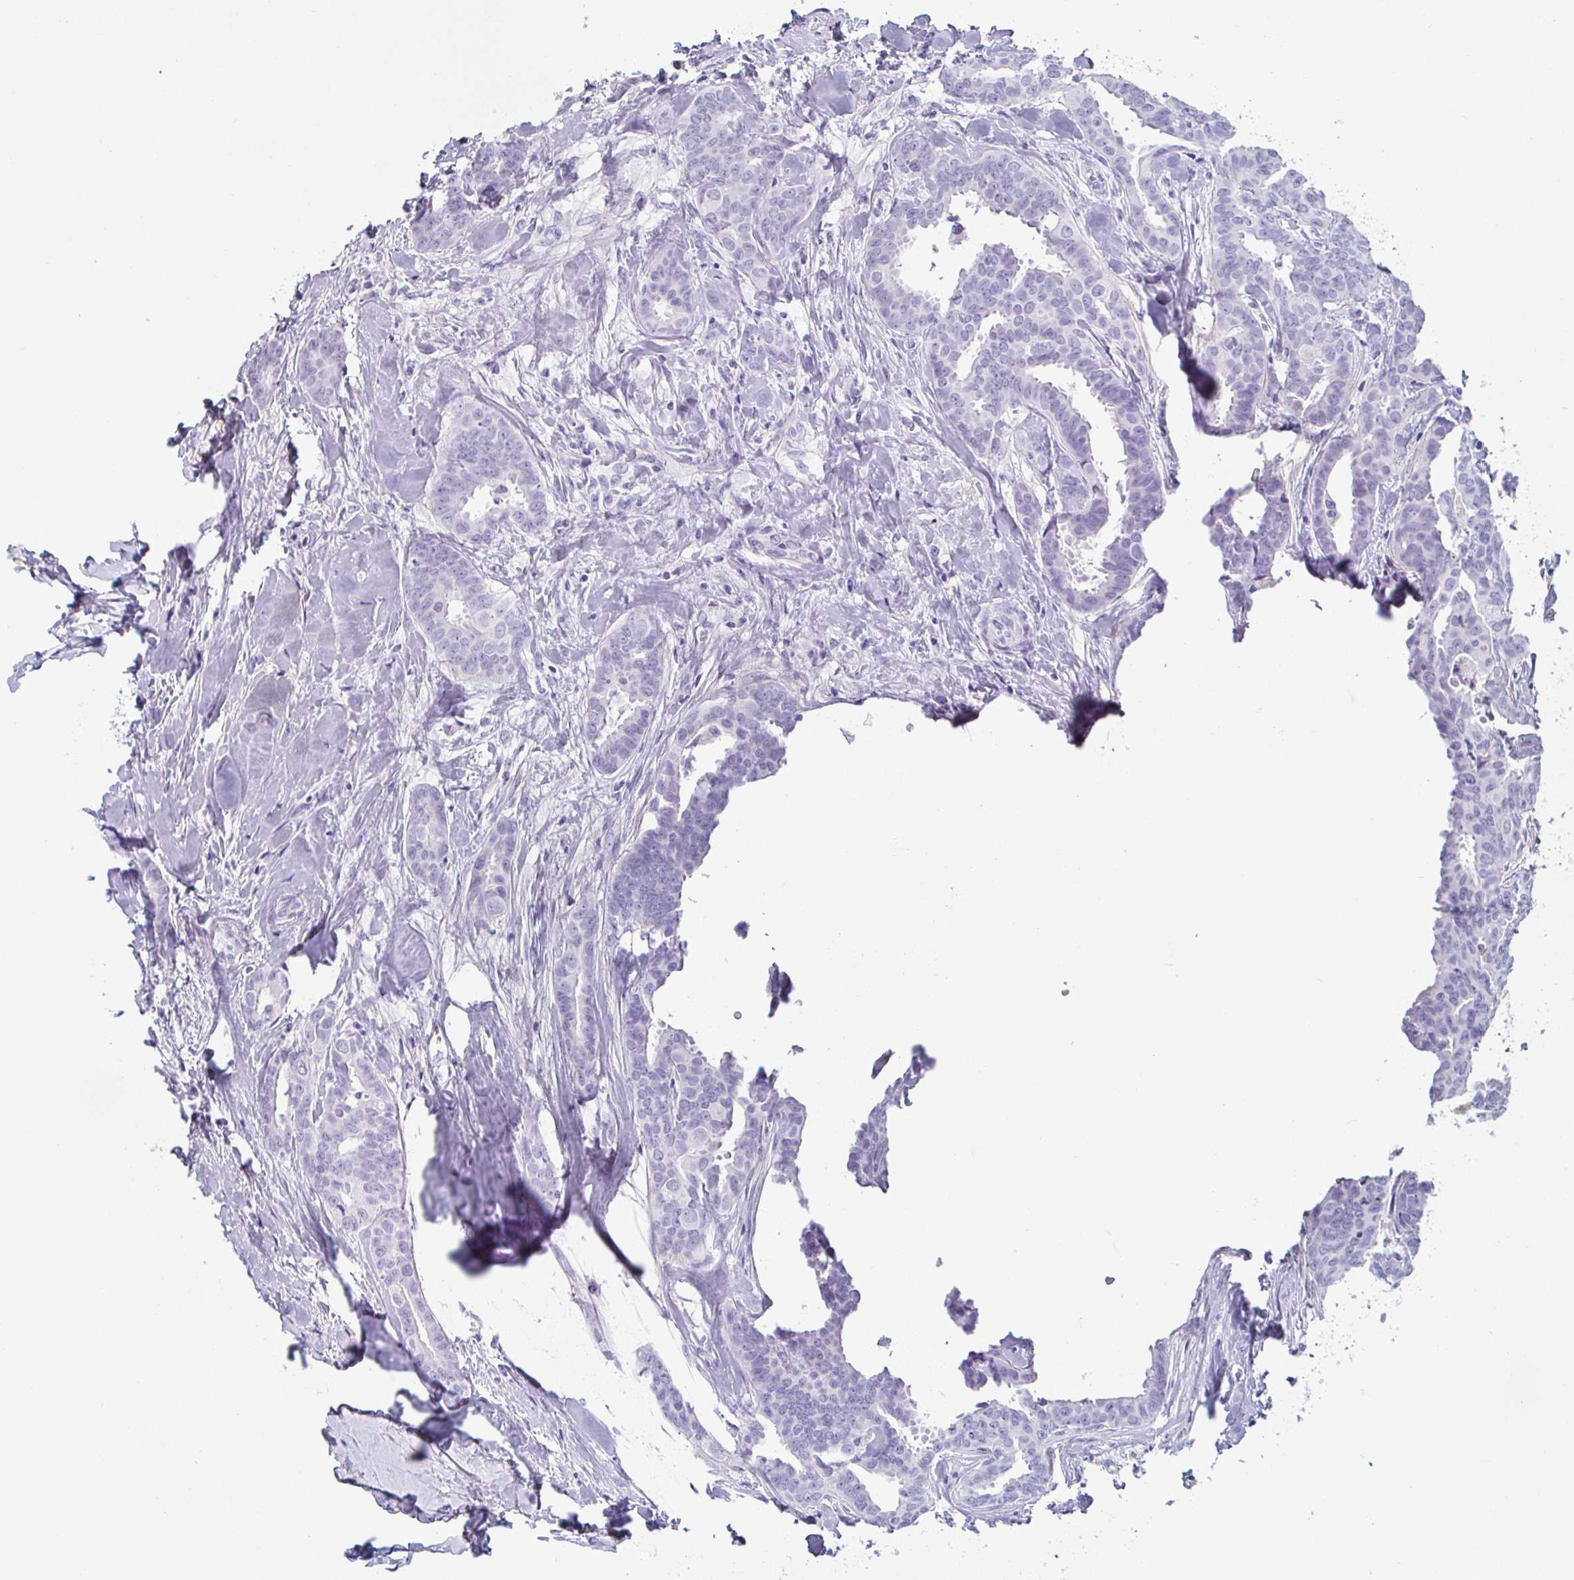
{"staining": {"intensity": "negative", "quantity": "none", "location": "none"}, "tissue": "breast cancer", "cell_type": "Tumor cells", "image_type": "cancer", "snomed": [{"axis": "morphology", "description": "Duct carcinoma"}, {"axis": "topography", "description": "Breast"}], "caption": "The immunohistochemistry (IHC) histopathology image has no significant staining in tumor cells of breast cancer tissue.", "gene": "CREG2", "patient": {"sex": "female", "age": 45}}